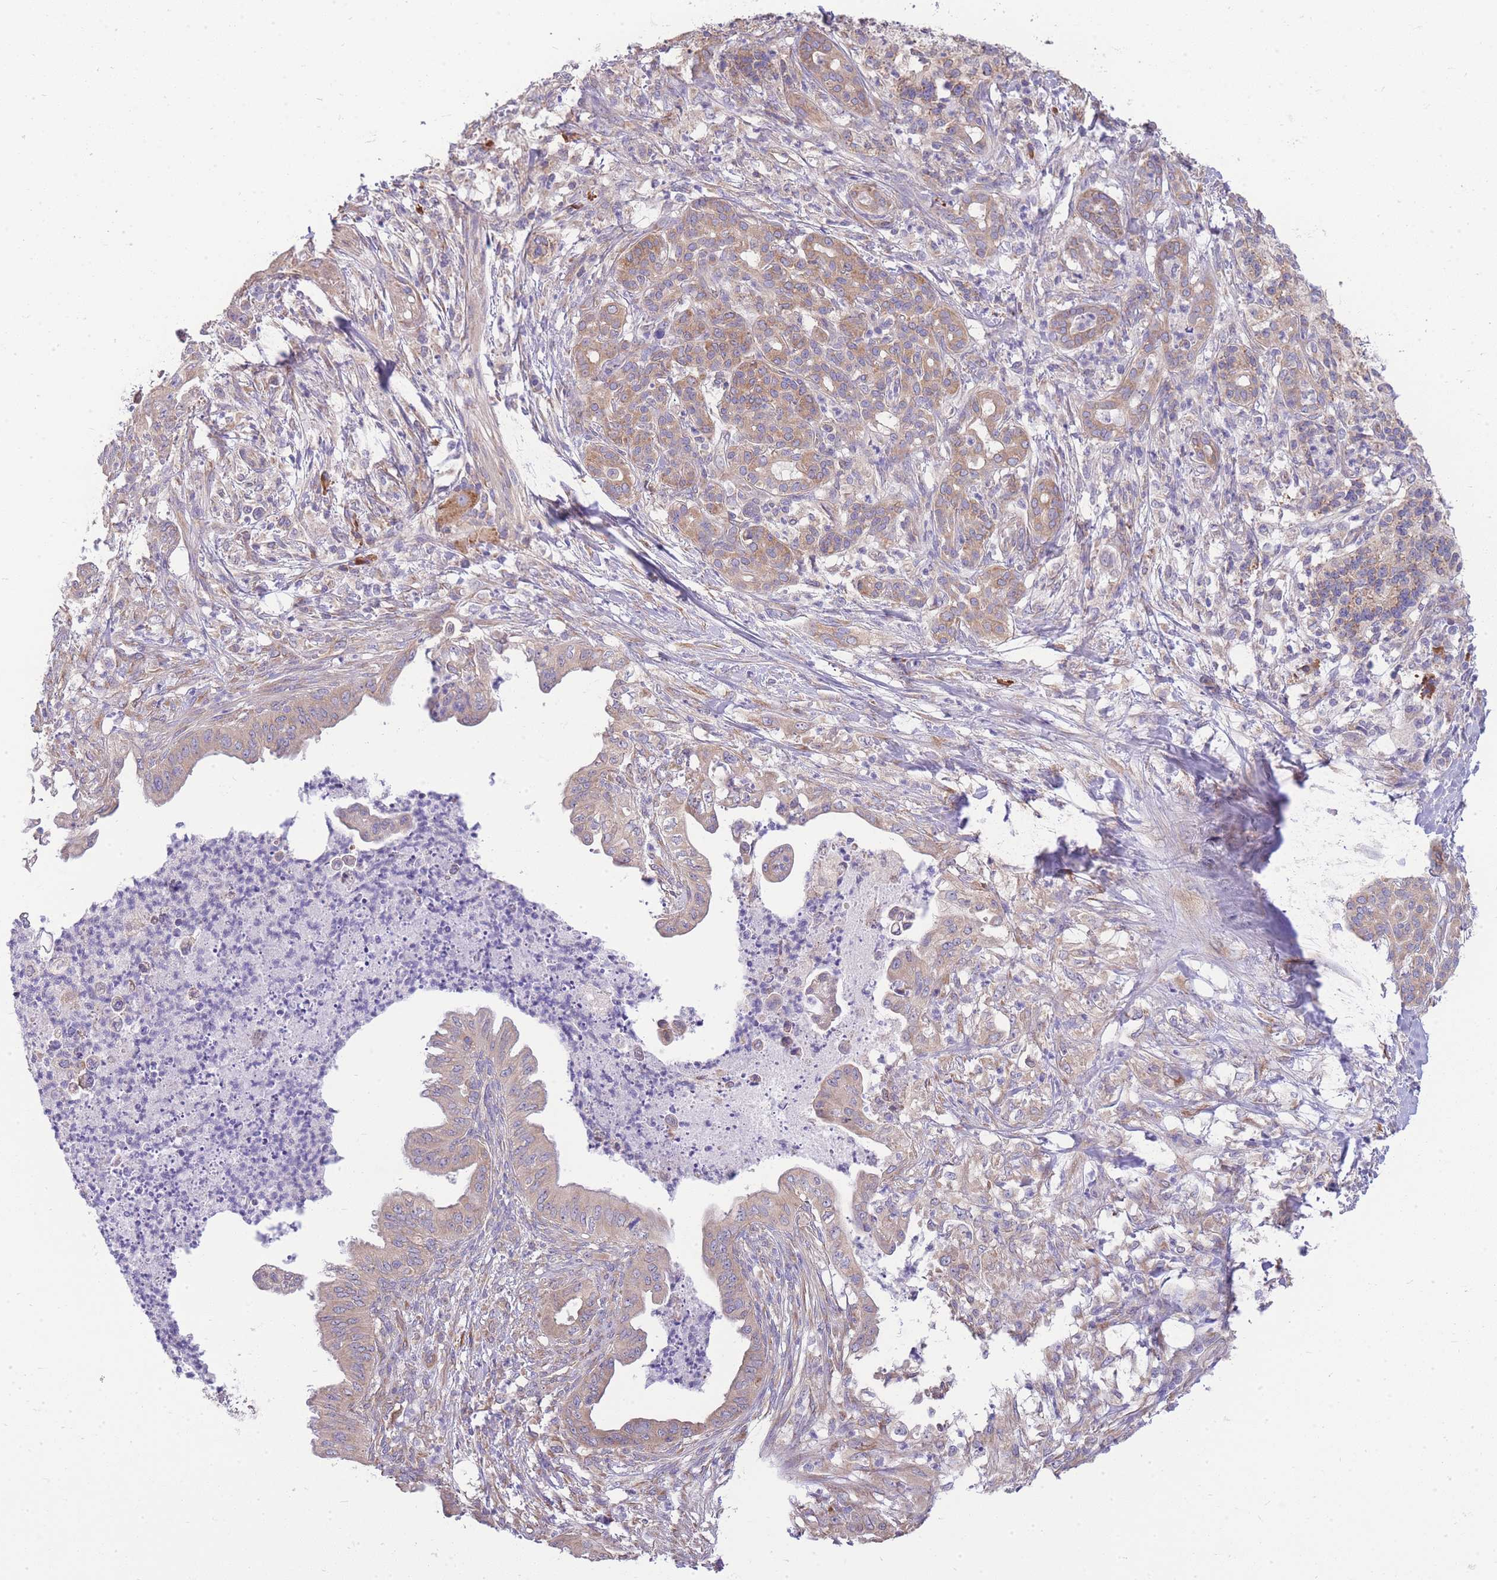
{"staining": {"intensity": "moderate", "quantity": ">75%", "location": "cytoplasmic/membranous"}, "tissue": "pancreatic cancer", "cell_type": "Tumor cells", "image_type": "cancer", "snomed": [{"axis": "morphology", "description": "Adenocarcinoma, NOS"}, {"axis": "topography", "description": "Pancreas"}], "caption": "The immunohistochemical stain shows moderate cytoplasmic/membranous staining in tumor cells of pancreatic adenocarcinoma tissue. (brown staining indicates protein expression, while blue staining denotes nuclei).", "gene": "BEX1", "patient": {"sex": "male", "age": 58}}